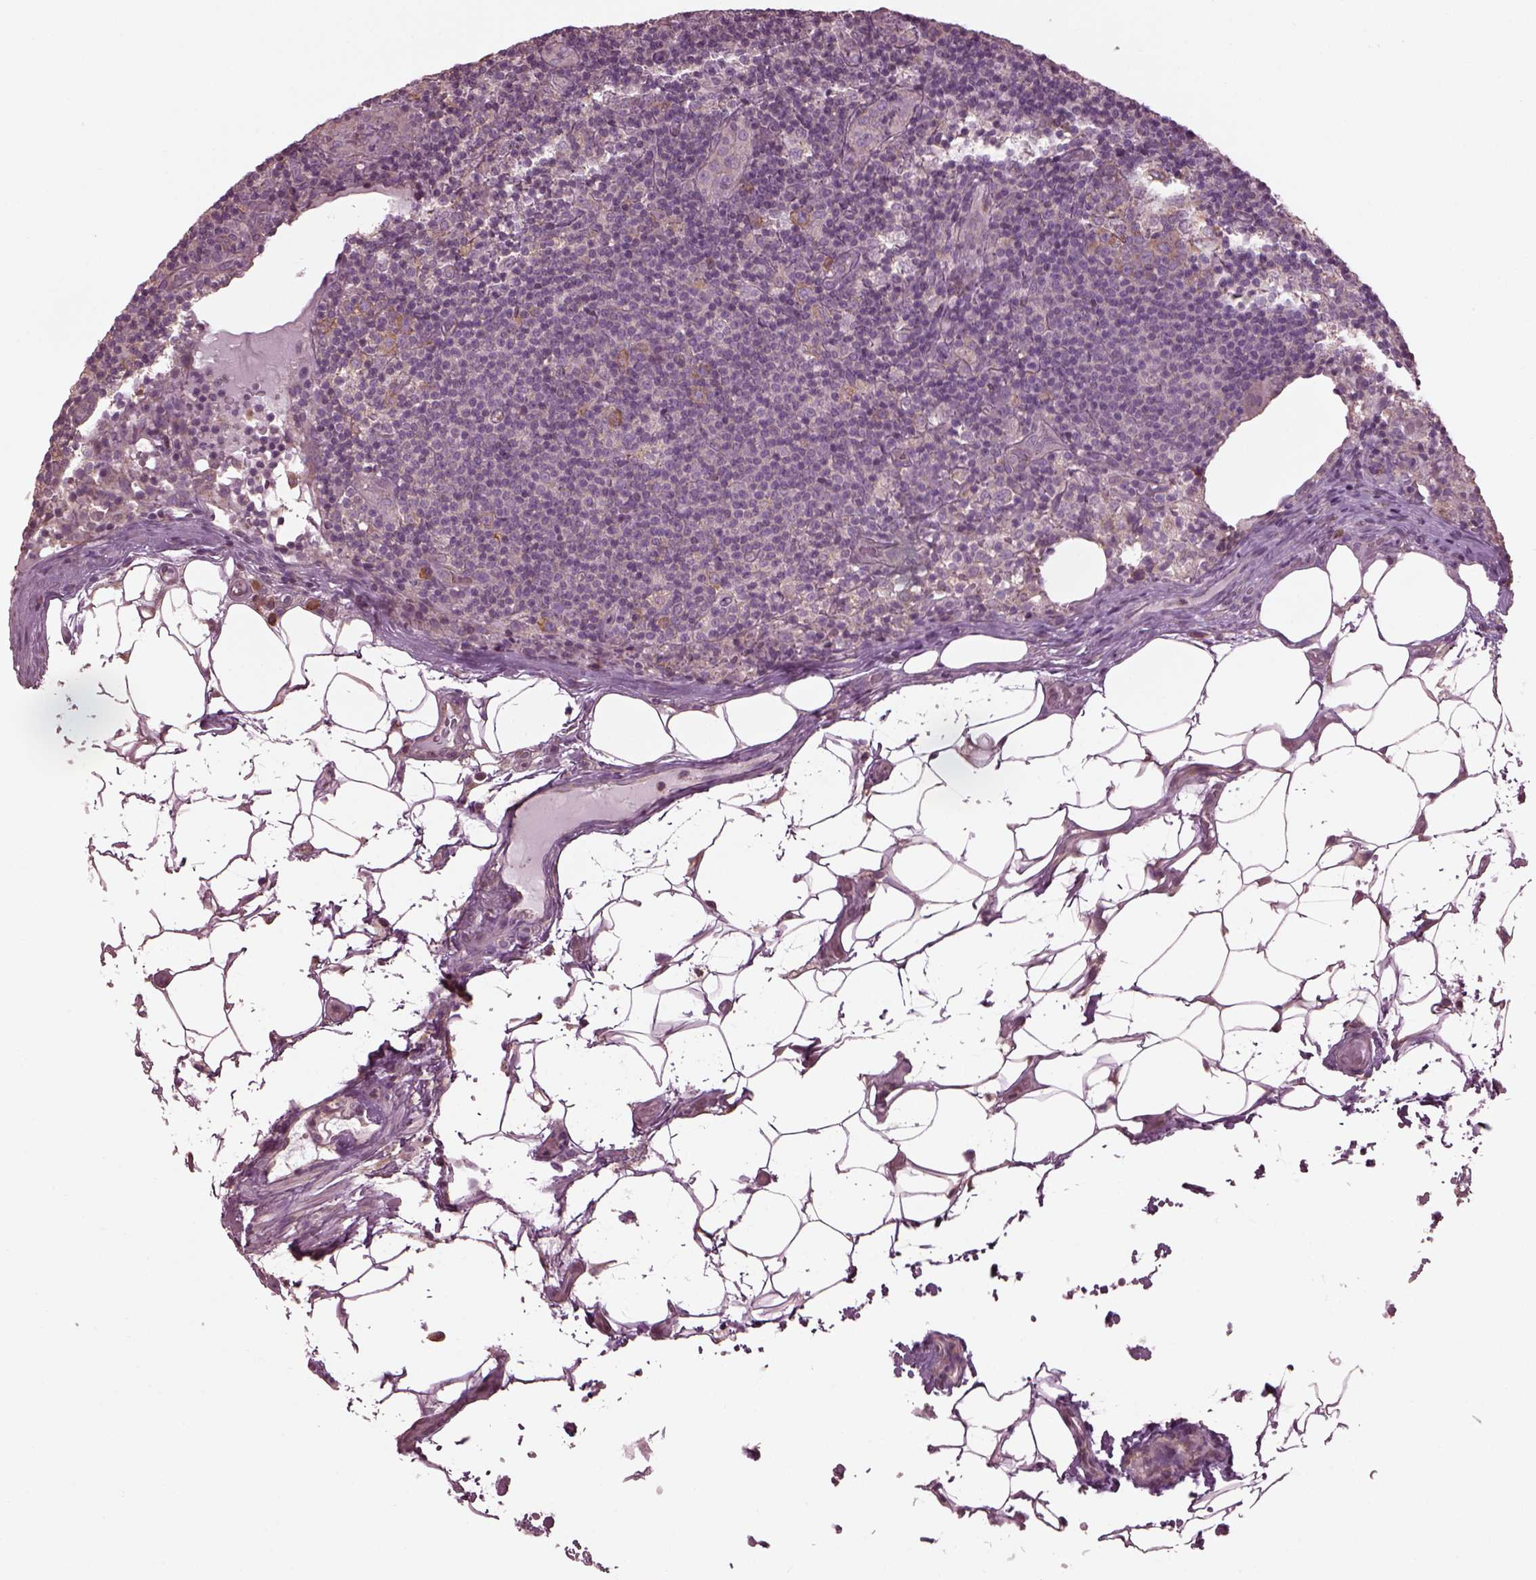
{"staining": {"intensity": "negative", "quantity": "none", "location": "none"}, "tissue": "lymph node", "cell_type": "Germinal center cells", "image_type": "normal", "snomed": [{"axis": "morphology", "description": "Normal tissue, NOS"}, {"axis": "topography", "description": "Lymph node"}], "caption": "This is an IHC photomicrograph of unremarkable lymph node. There is no positivity in germinal center cells.", "gene": "CABP5", "patient": {"sex": "male", "age": 62}}